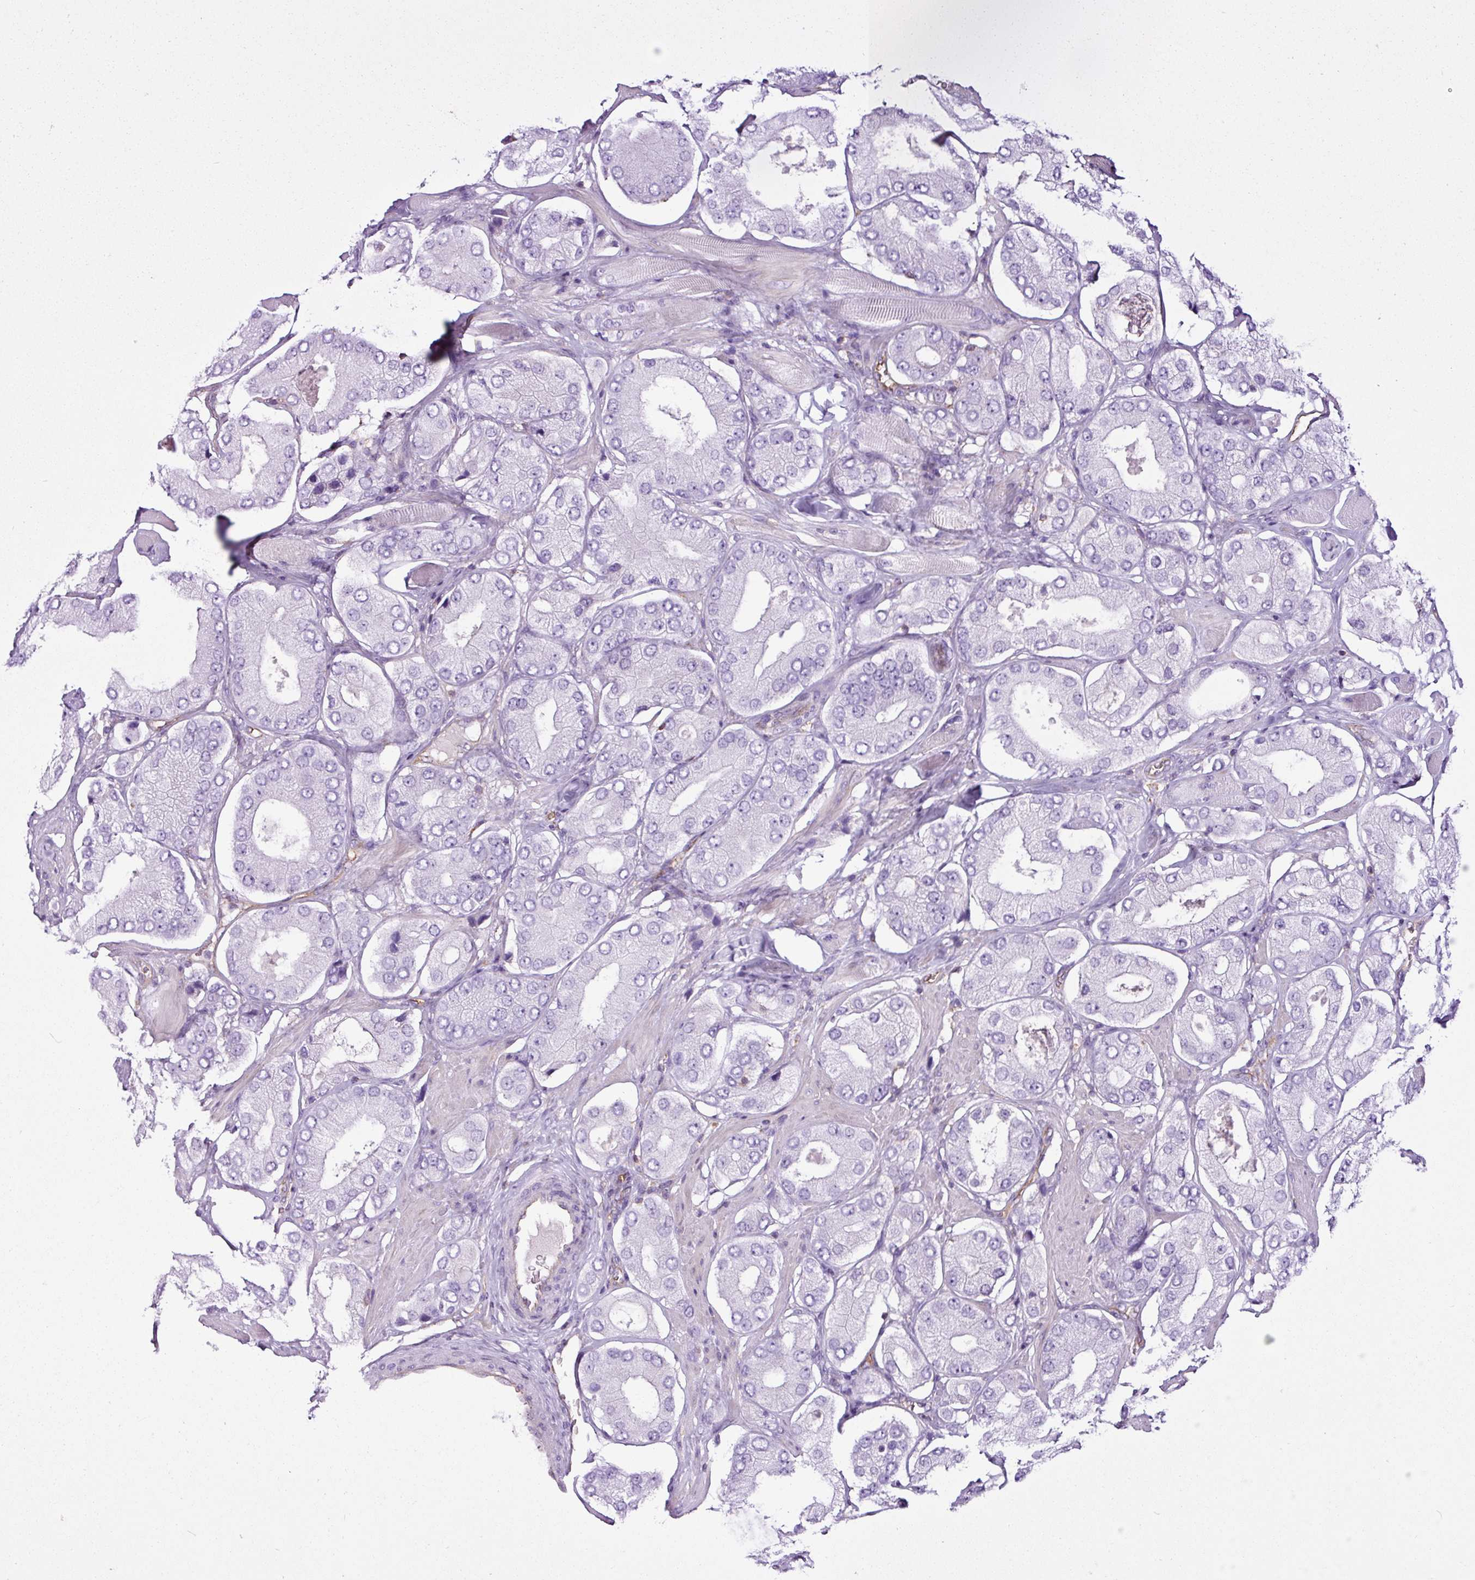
{"staining": {"intensity": "negative", "quantity": "none", "location": "none"}, "tissue": "prostate cancer", "cell_type": "Tumor cells", "image_type": "cancer", "snomed": [{"axis": "morphology", "description": "Adenocarcinoma, Low grade"}, {"axis": "topography", "description": "Prostate"}], "caption": "Tumor cells are negative for protein expression in human prostate cancer (low-grade adenocarcinoma).", "gene": "EME2", "patient": {"sex": "male", "age": 42}}